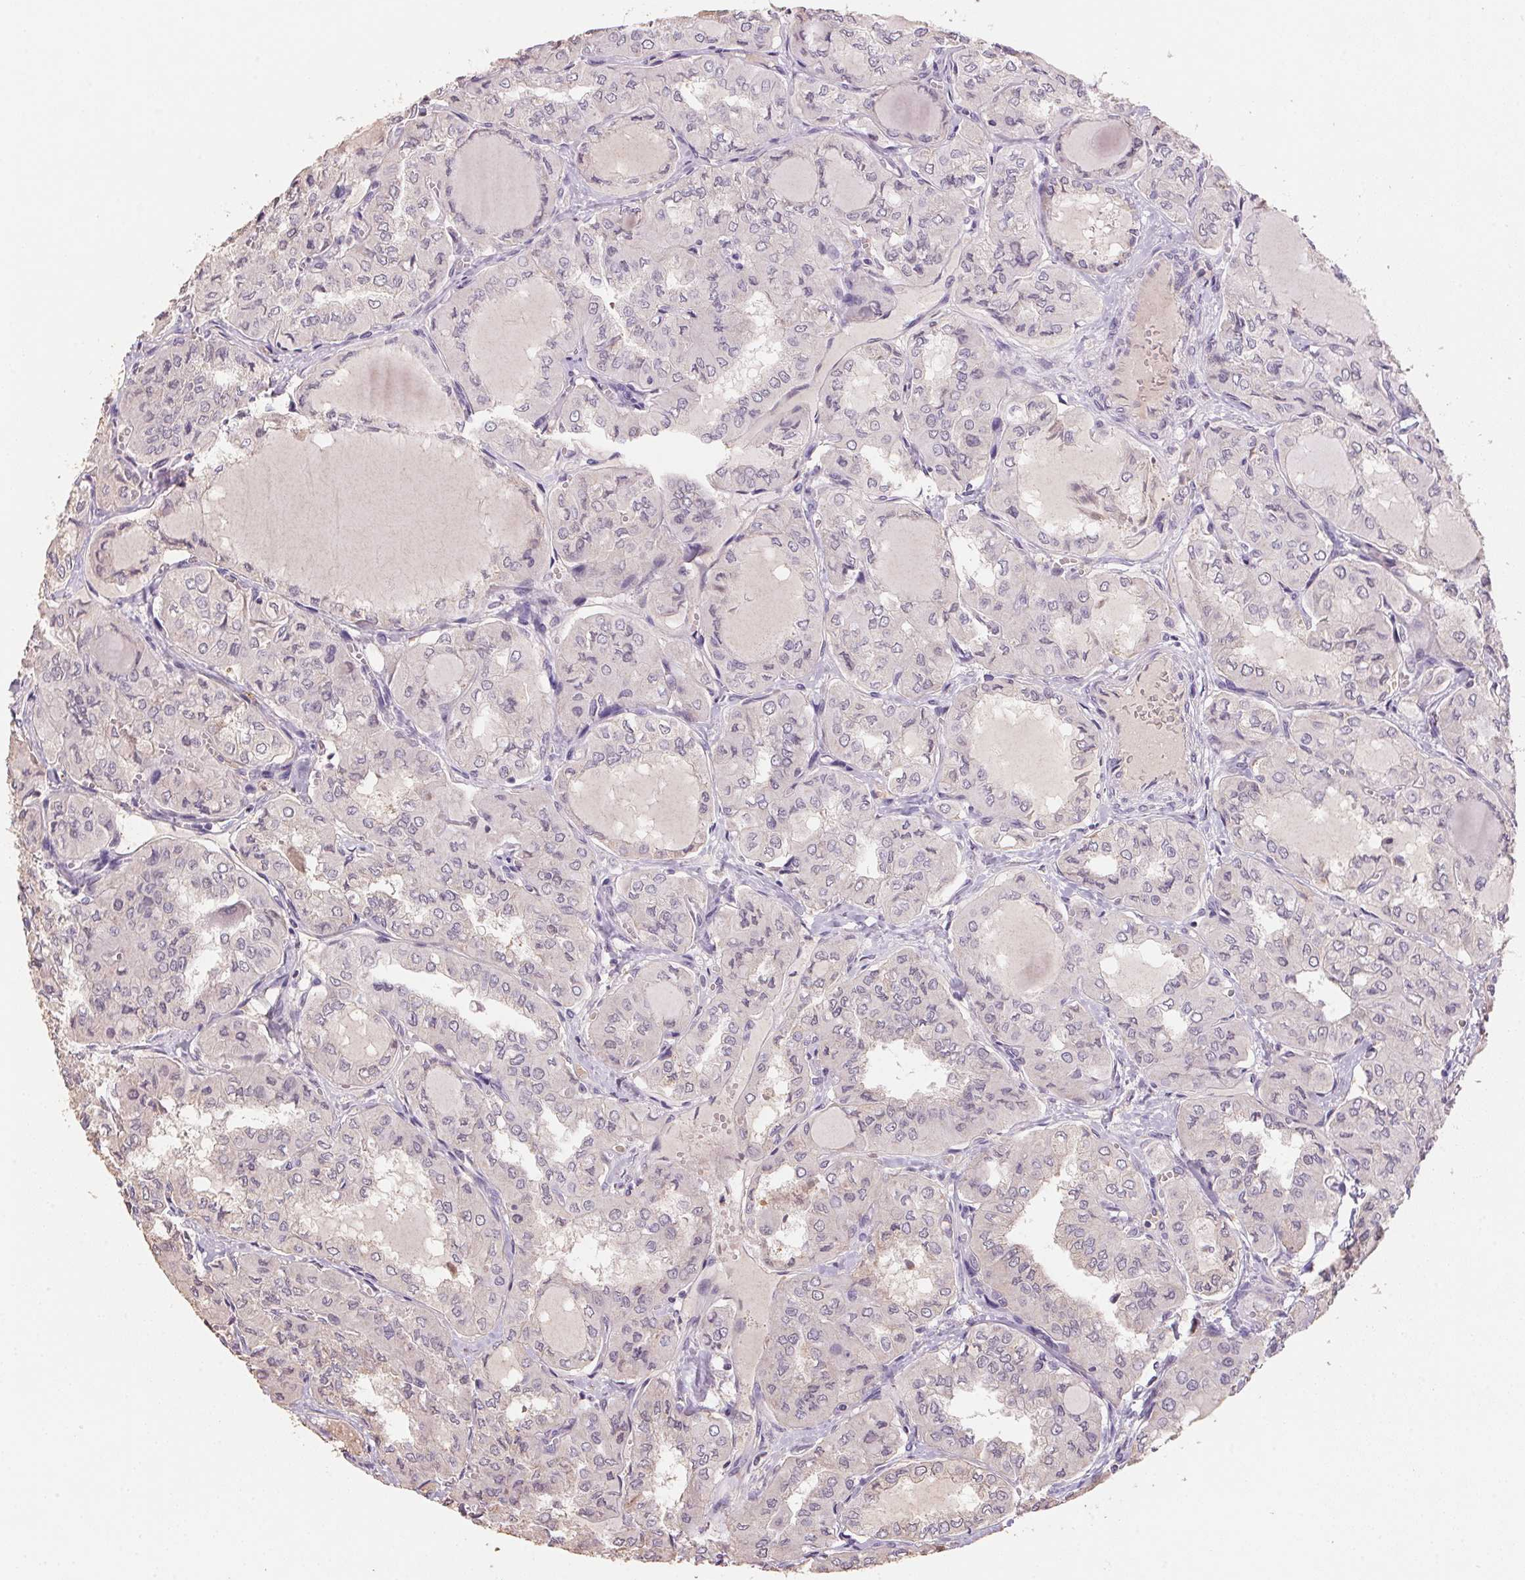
{"staining": {"intensity": "negative", "quantity": "none", "location": "none"}, "tissue": "thyroid cancer", "cell_type": "Tumor cells", "image_type": "cancer", "snomed": [{"axis": "morphology", "description": "Papillary adenocarcinoma, NOS"}, {"axis": "topography", "description": "Thyroid gland"}], "caption": "The photomicrograph demonstrates no significant staining in tumor cells of thyroid cancer (papillary adenocarcinoma).", "gene": "CENPF", "patient": {"sex": "male", "age": 20}}